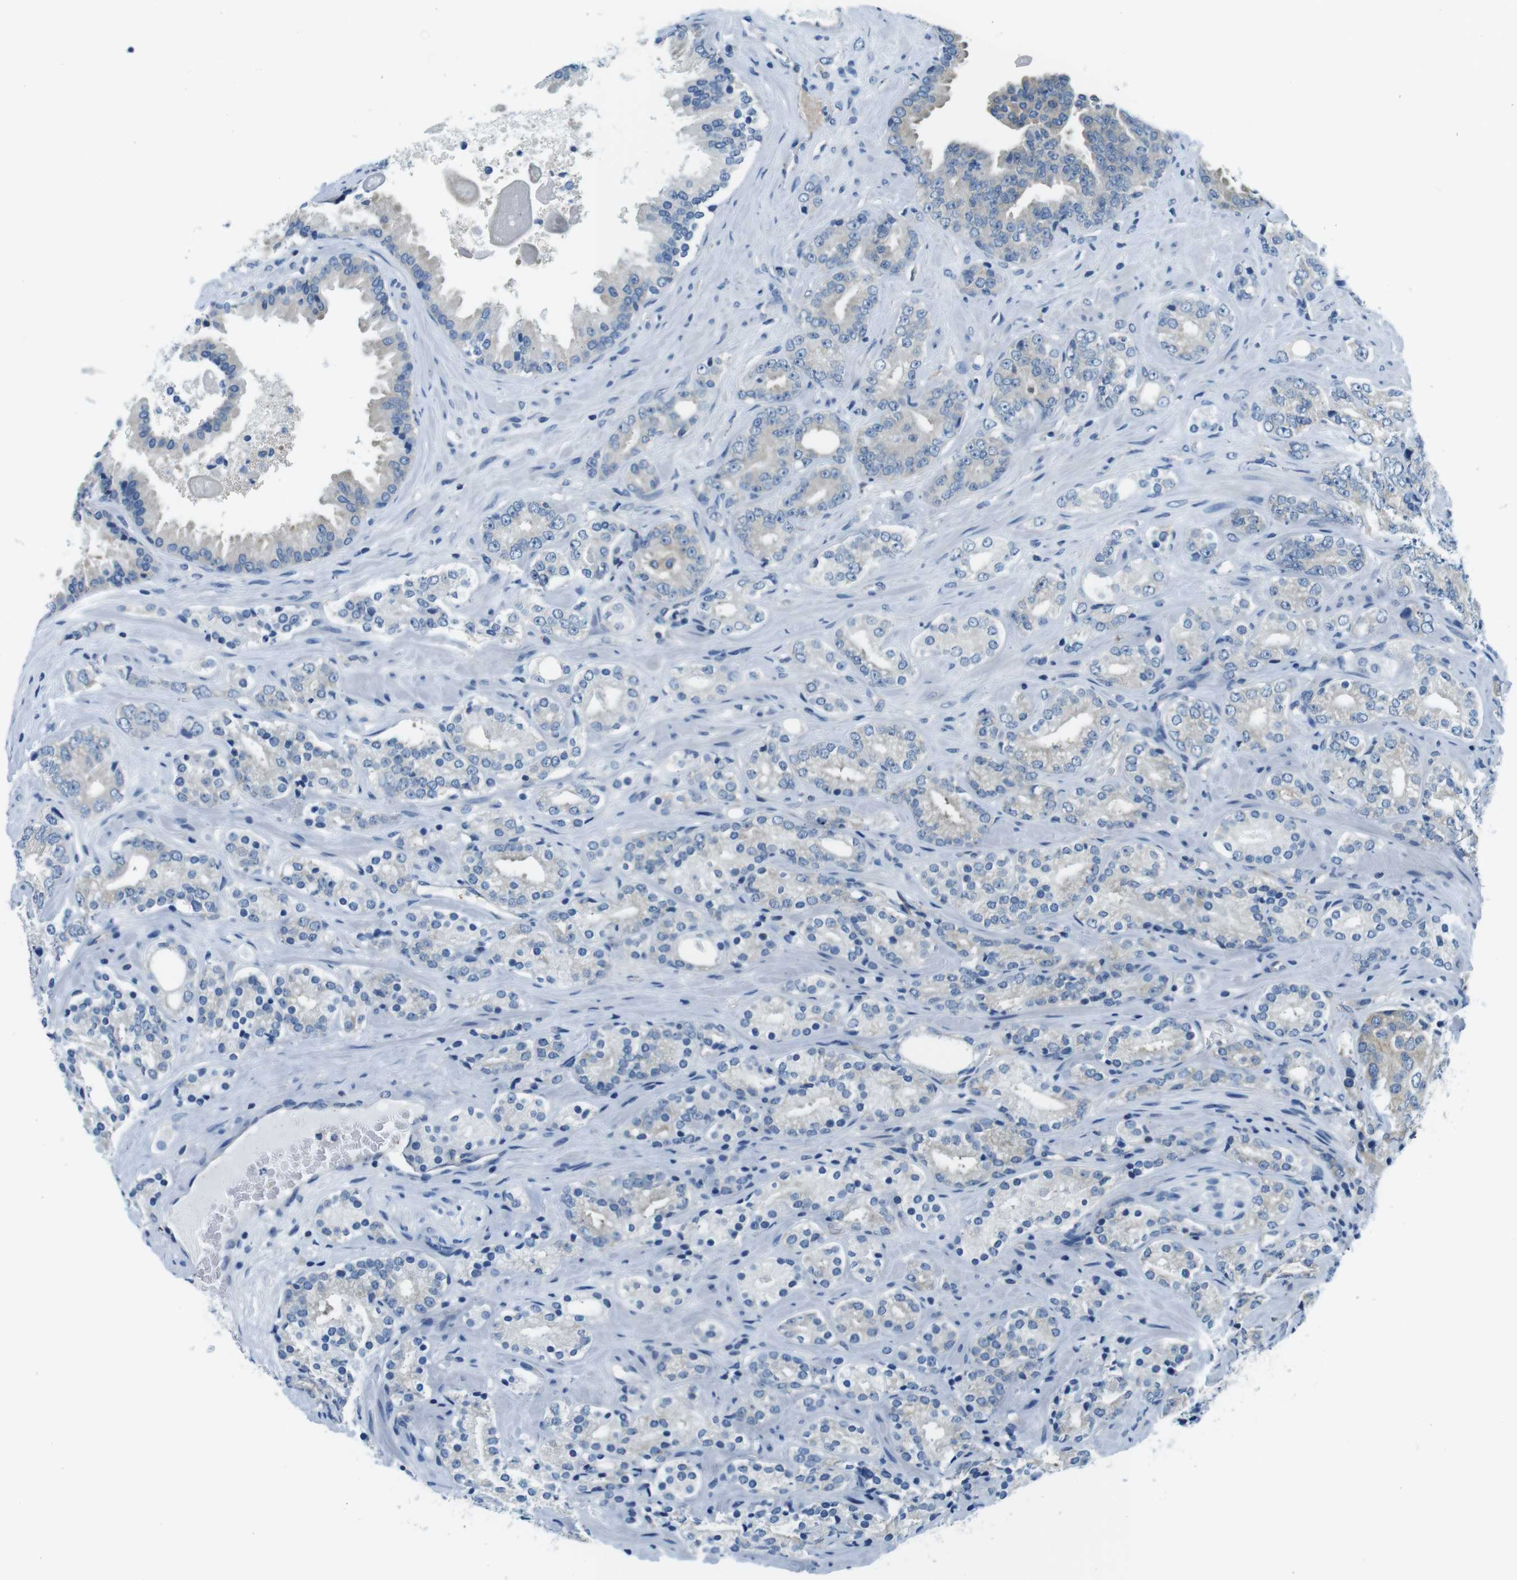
{"staining": {"intensity": "negative", "quantity": "none", "location": "none"}, "tissue": "prostate cancer", "cell_type": "Tumor cells", "image_type": "cancer", "snomed": [{"axis": "morphology", "description": "Adenocarcinoma, High grade"}, {"axis": "topography", "description": "Prostate"}], "caption": "High power microscopy image of an immunohistochemistry histopathology image of prostate high-grade adenocarcinoma, revealing no significant positivity in tumor cells. (DAB (3,3'-diaminobenzidine) immunohistochemistry, high magnification).", "gene": "EIF2B5", "patient": {"sex": "male", "age": 71}}